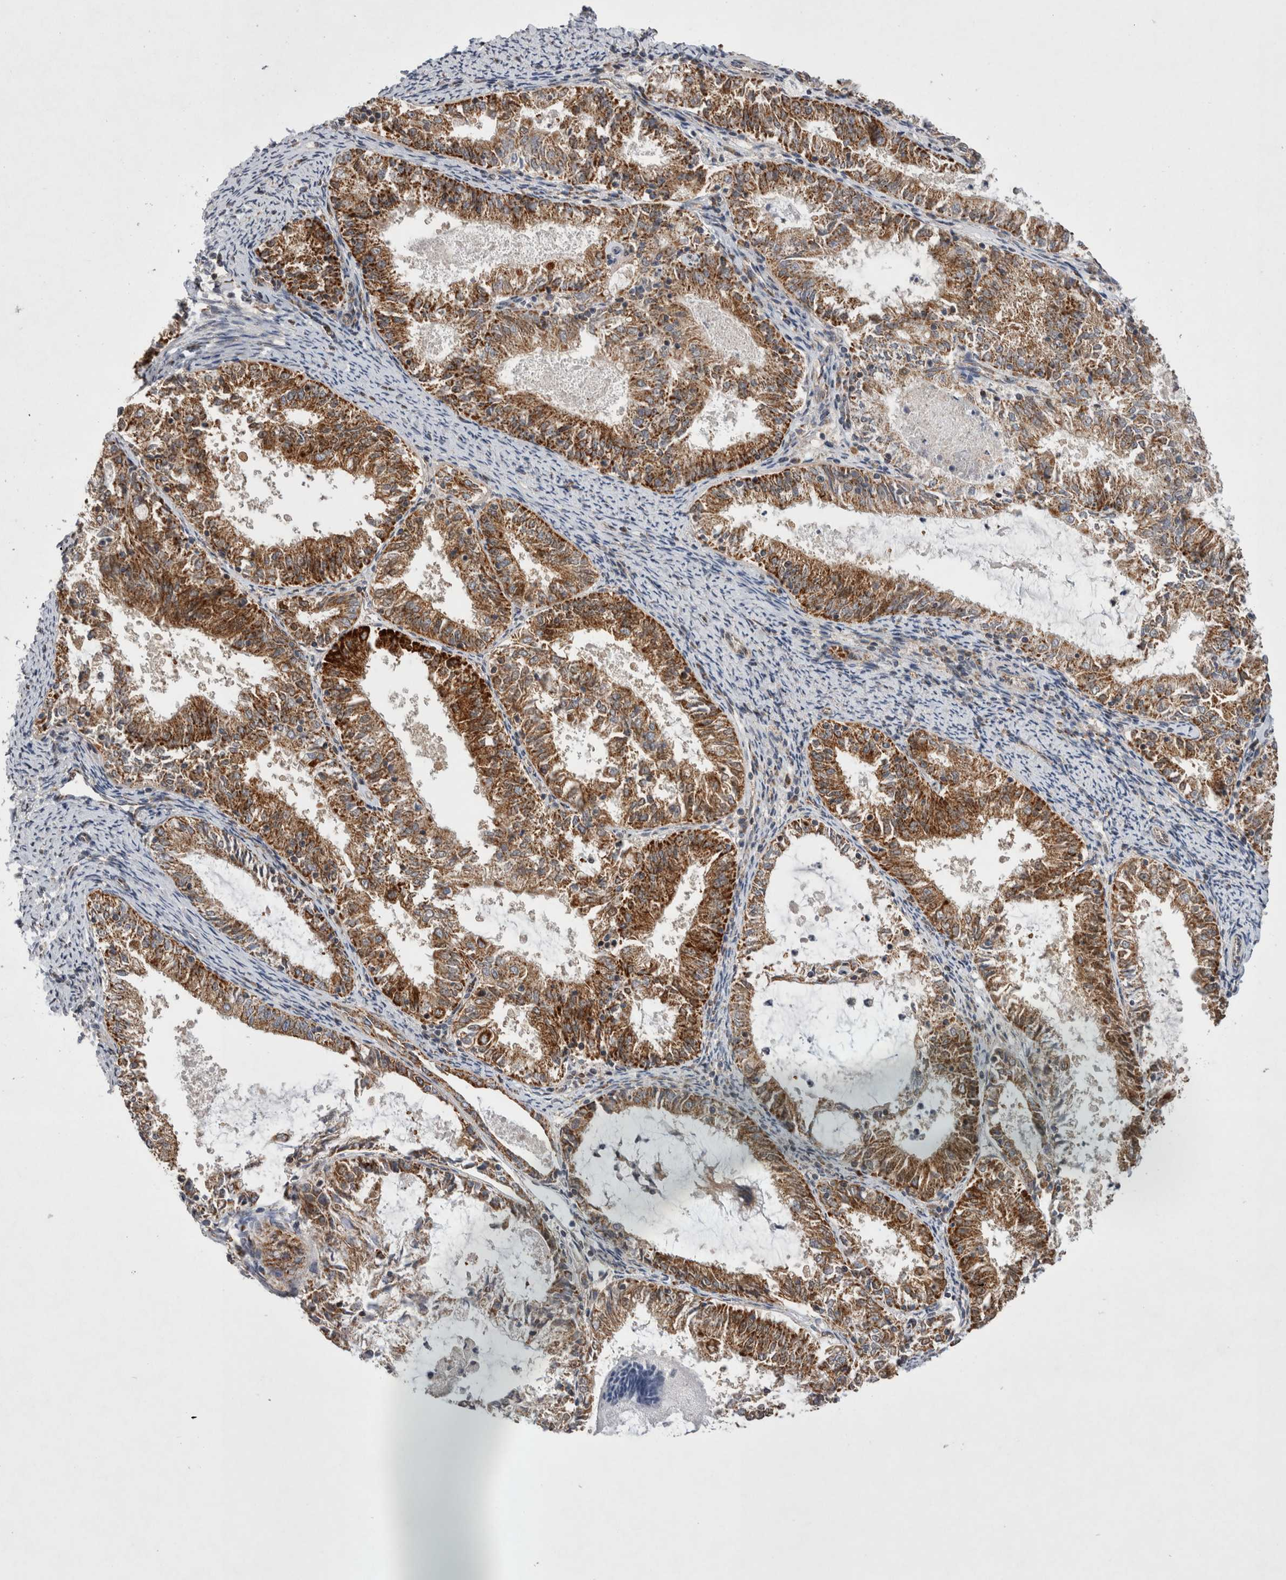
{"staining": {"intensity": "moderate", "quantity": ">75%", "location": "cytoplasmic/membranous"}, "tissue": "endometrial cancer", "cell_type": "Tumor cells", "image_type": "cancer", "snomed": [{"axis": "morphology", "description": "Adenocarcinoma, NOS"}, {"axis": "topography", "description": "Endometrium"}], "caption": "Endometrial cancer (adenocarcinoma) stained for a protein shows moderate cytoplasmic/membranous positivity in tumor cells.", "gene": "MRPL37", "patient": {"sex": "female", "age": 57}}